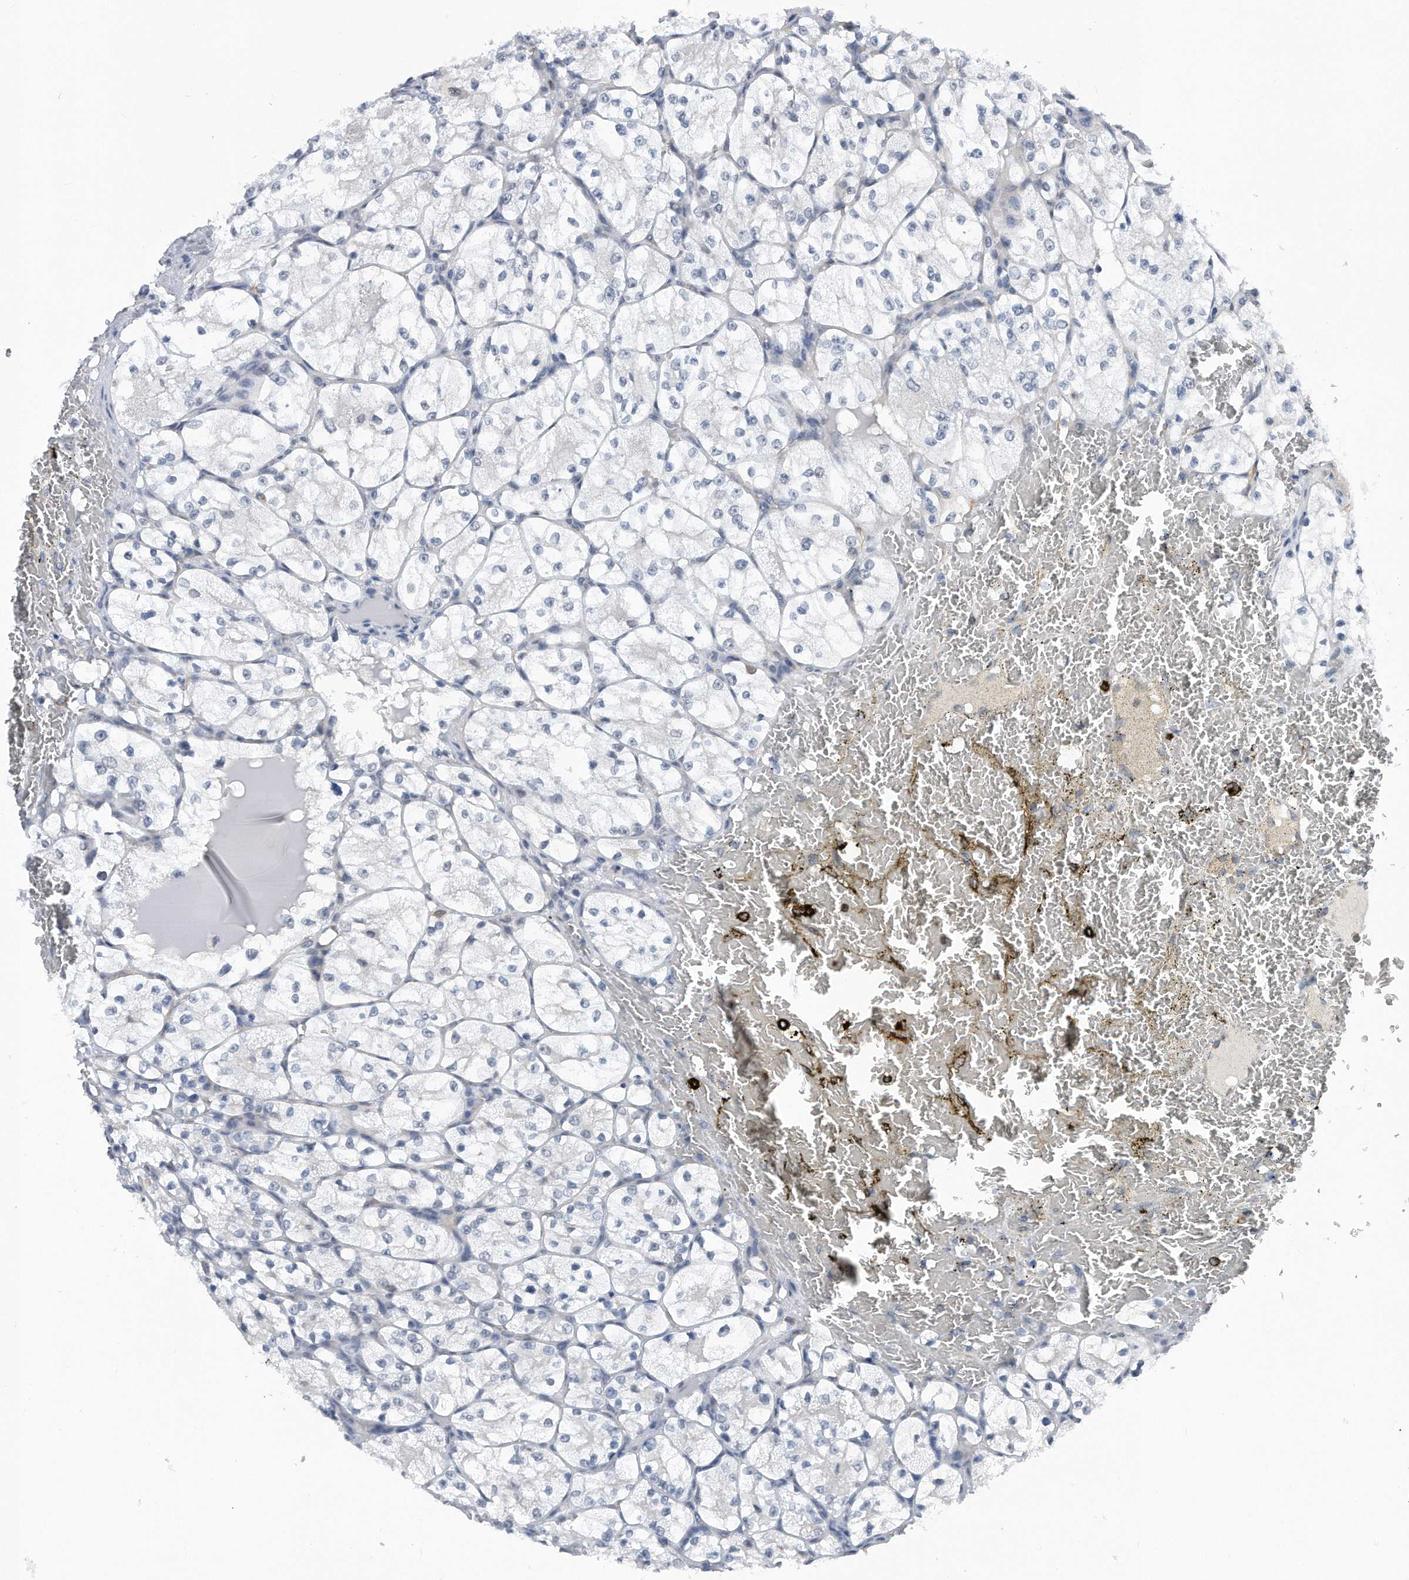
{"staining": {"intensity": "negative", "quantity": "none", "location": "none"}, "tissue": "renal cancer", "cell_type": "Tumor cells", "image_type": "cancer", "snomed": [{"axis": "morphology", "description": "Adenocarcinoma, NOS"}, {"axis": "topography", "description": "Kidney"}], "caption": "This is an immunohistochemistry image of human renal cancer (adenocarcinoma). There is no expression in tumor cells.", "gene": "TP53INP1", "patient": {"sex": "female", "age": 69}}